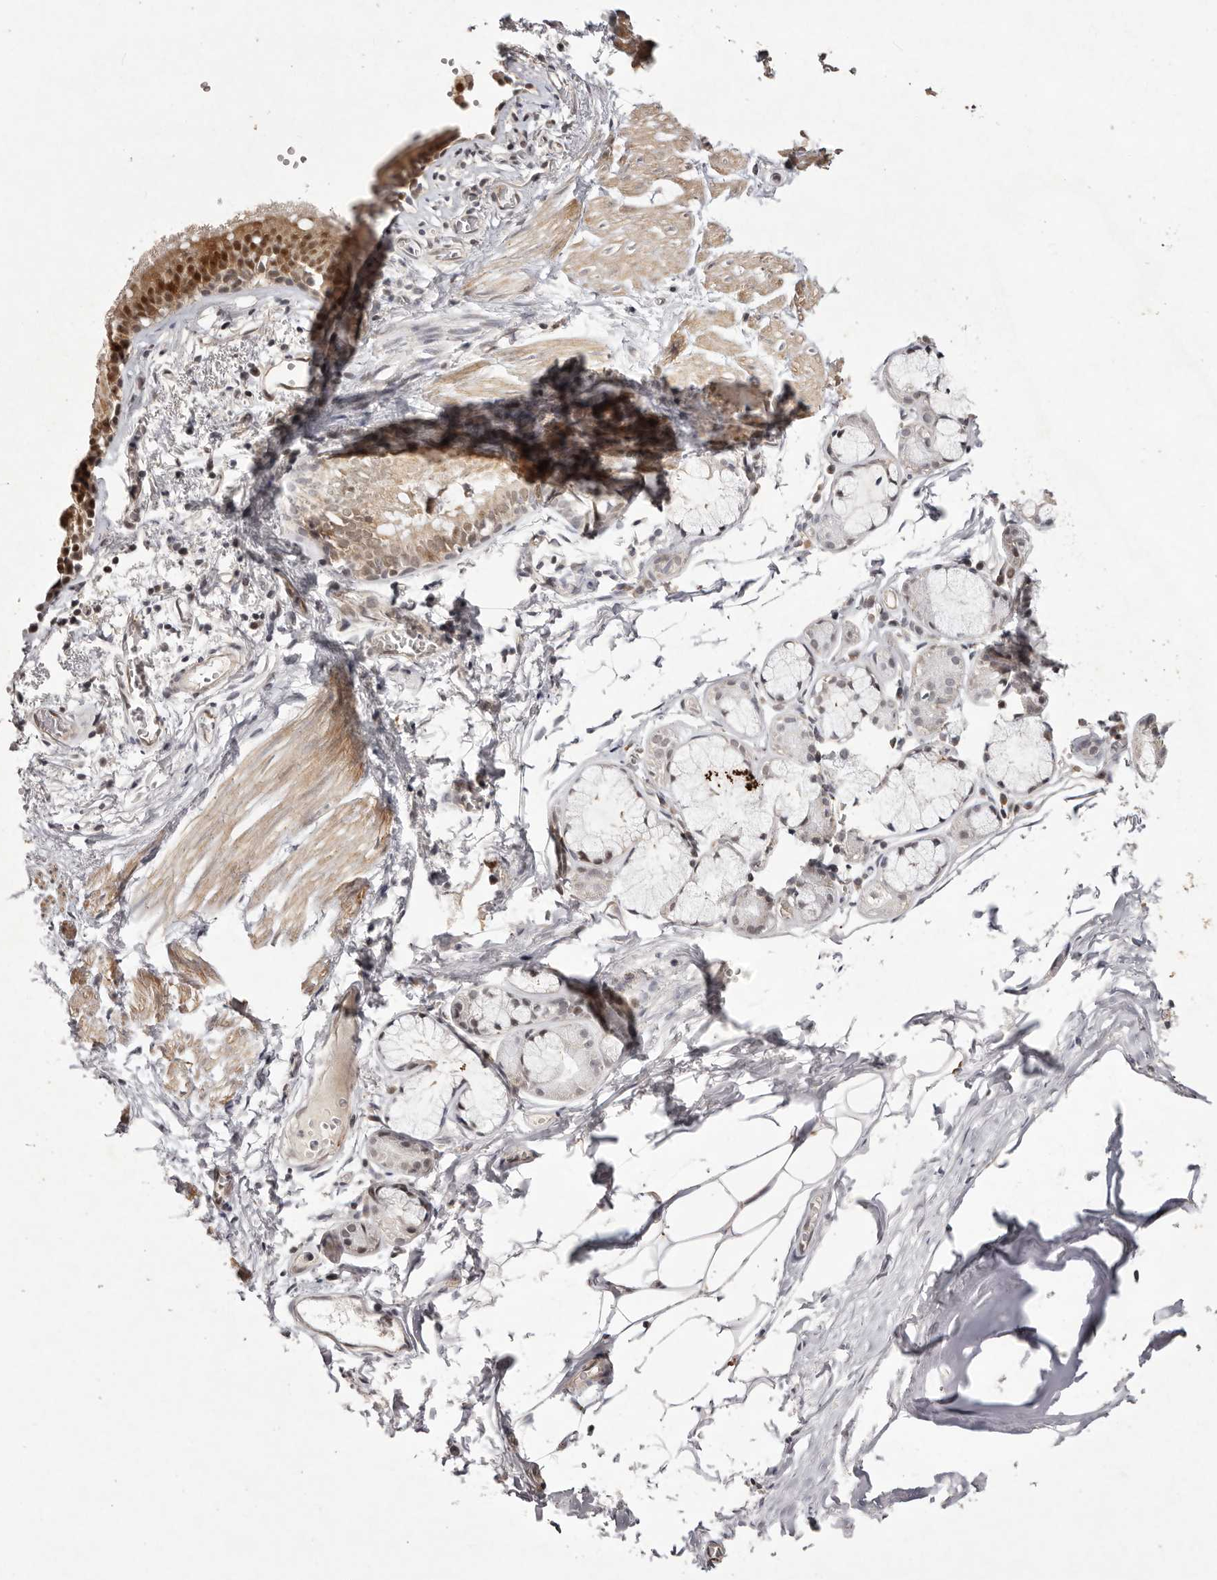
{"staining": {"intensity": "strong", "quantity": ">75%", "location": "cytoplasmic/membranous,nuclear"}, "tissue": "bronchus", "cell_type": "Respiratory epithelial cells", "image_type": "normal", "snomed": [{"axis": "morphology", "description": "Normal tissue, NOS"}, {"axis": "topography", "description": "Bronchus"}, {"axis": "topography", "description": "Lung"}], "caption": "Brown immunohistochemical staining in unremarkable human bronchus exhibits strong cytoplasmic/membranous,nuclear positivity in approximately >75% of respiratory epithelial cells.", "gene": "BUD31", "patient": {"sex": "male", "age": 56}}